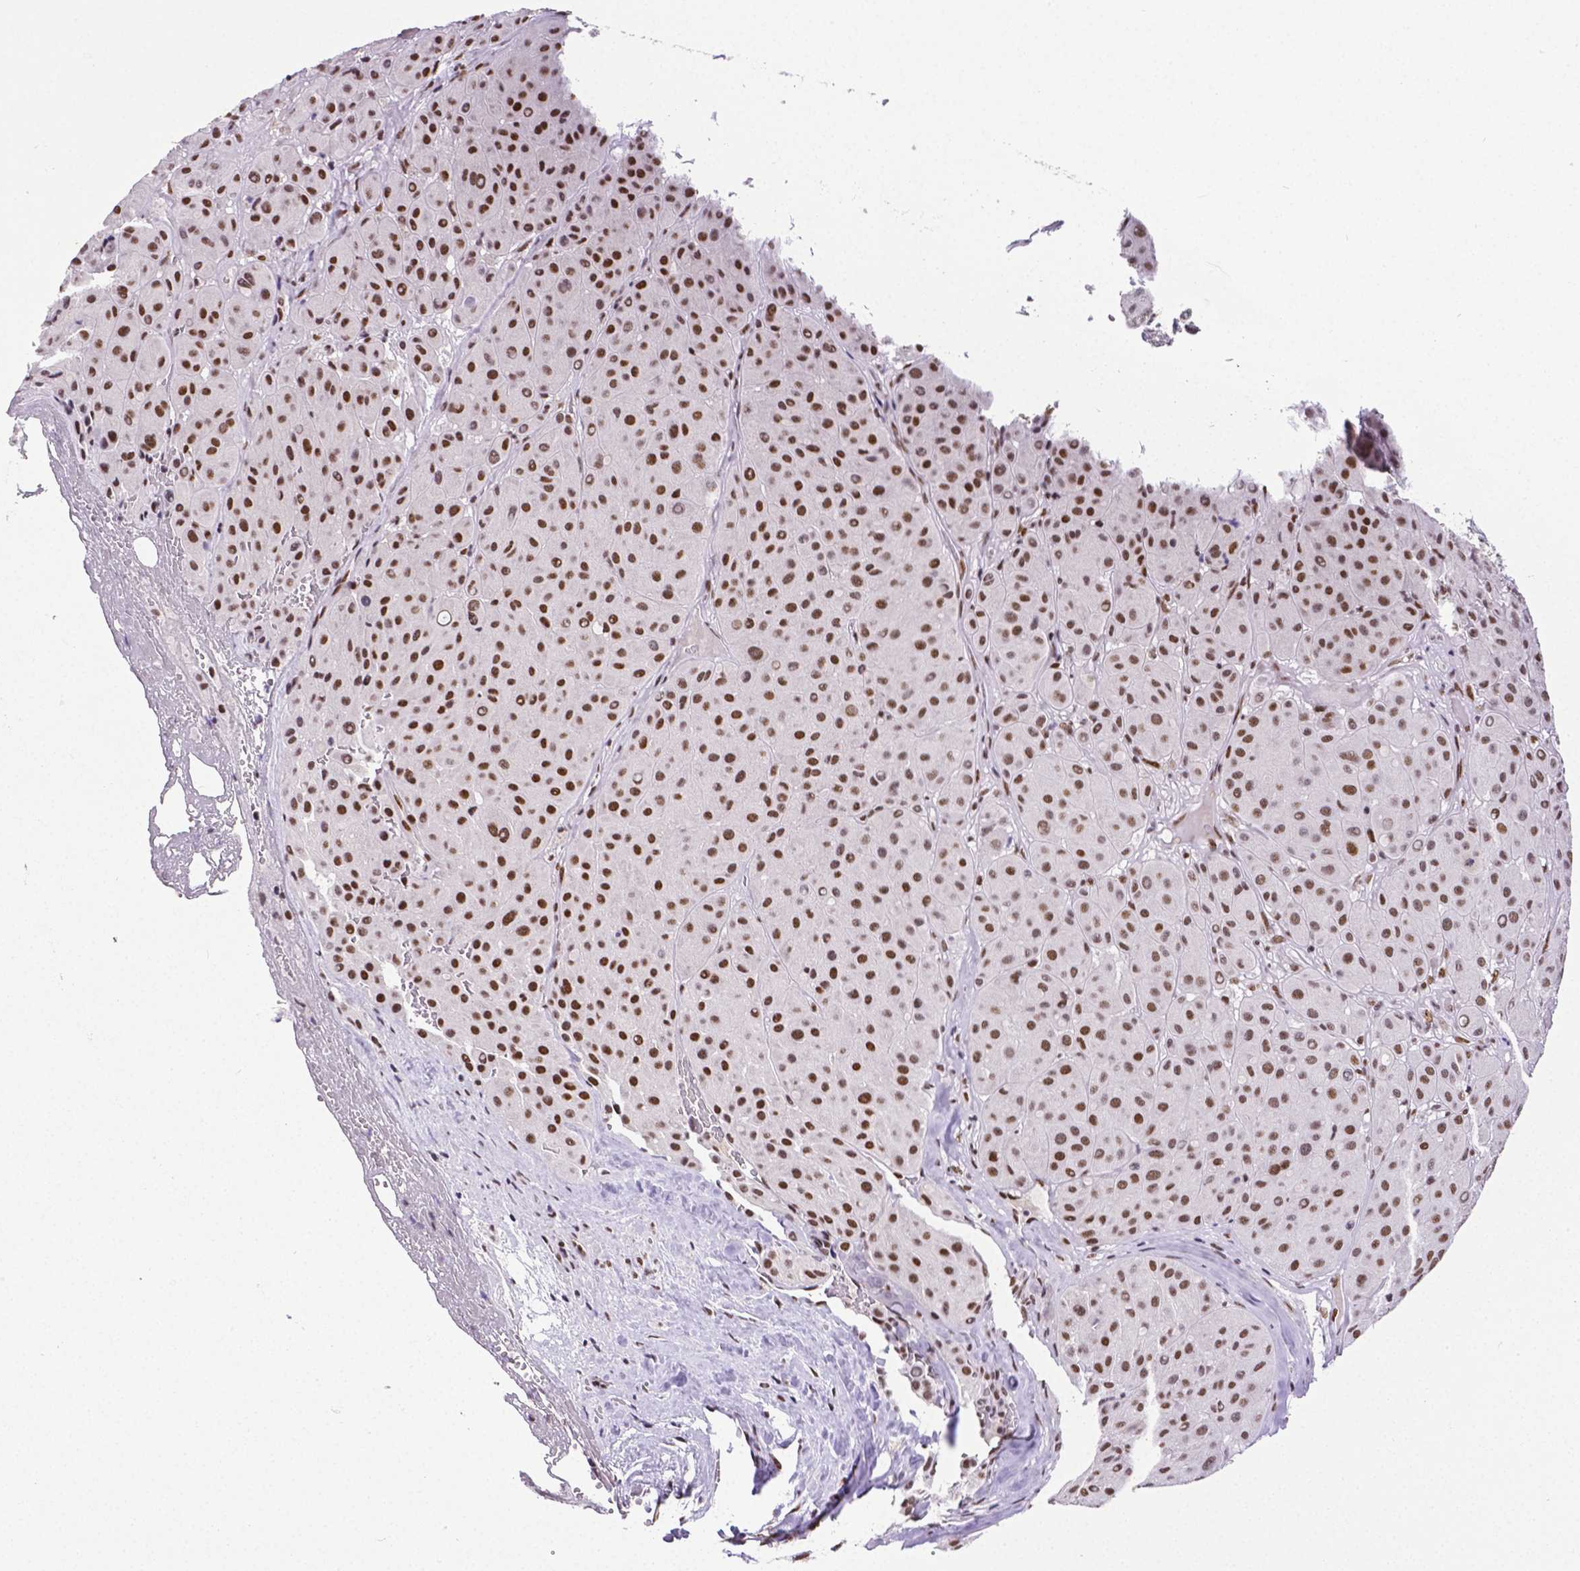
{"staining": {"intensity": "strong", "quantity": ">75%", "location": "nuclear"}, "tissue": "melanoma", "cell_type": "Tumor cells", "image_type": "cancer", "snomed": [{"axis": "morphology", "description": "Malignant melanoma, Metastatic site"}, {"axis": "topography", "description": "Smooth muscle"}], "caption": "Protein expression analysis of human melanoma reveals strong nuclear expression in about >75% of tumor cells.", "gene": "REST", "patient": {"sex": "male", "age": 41}}